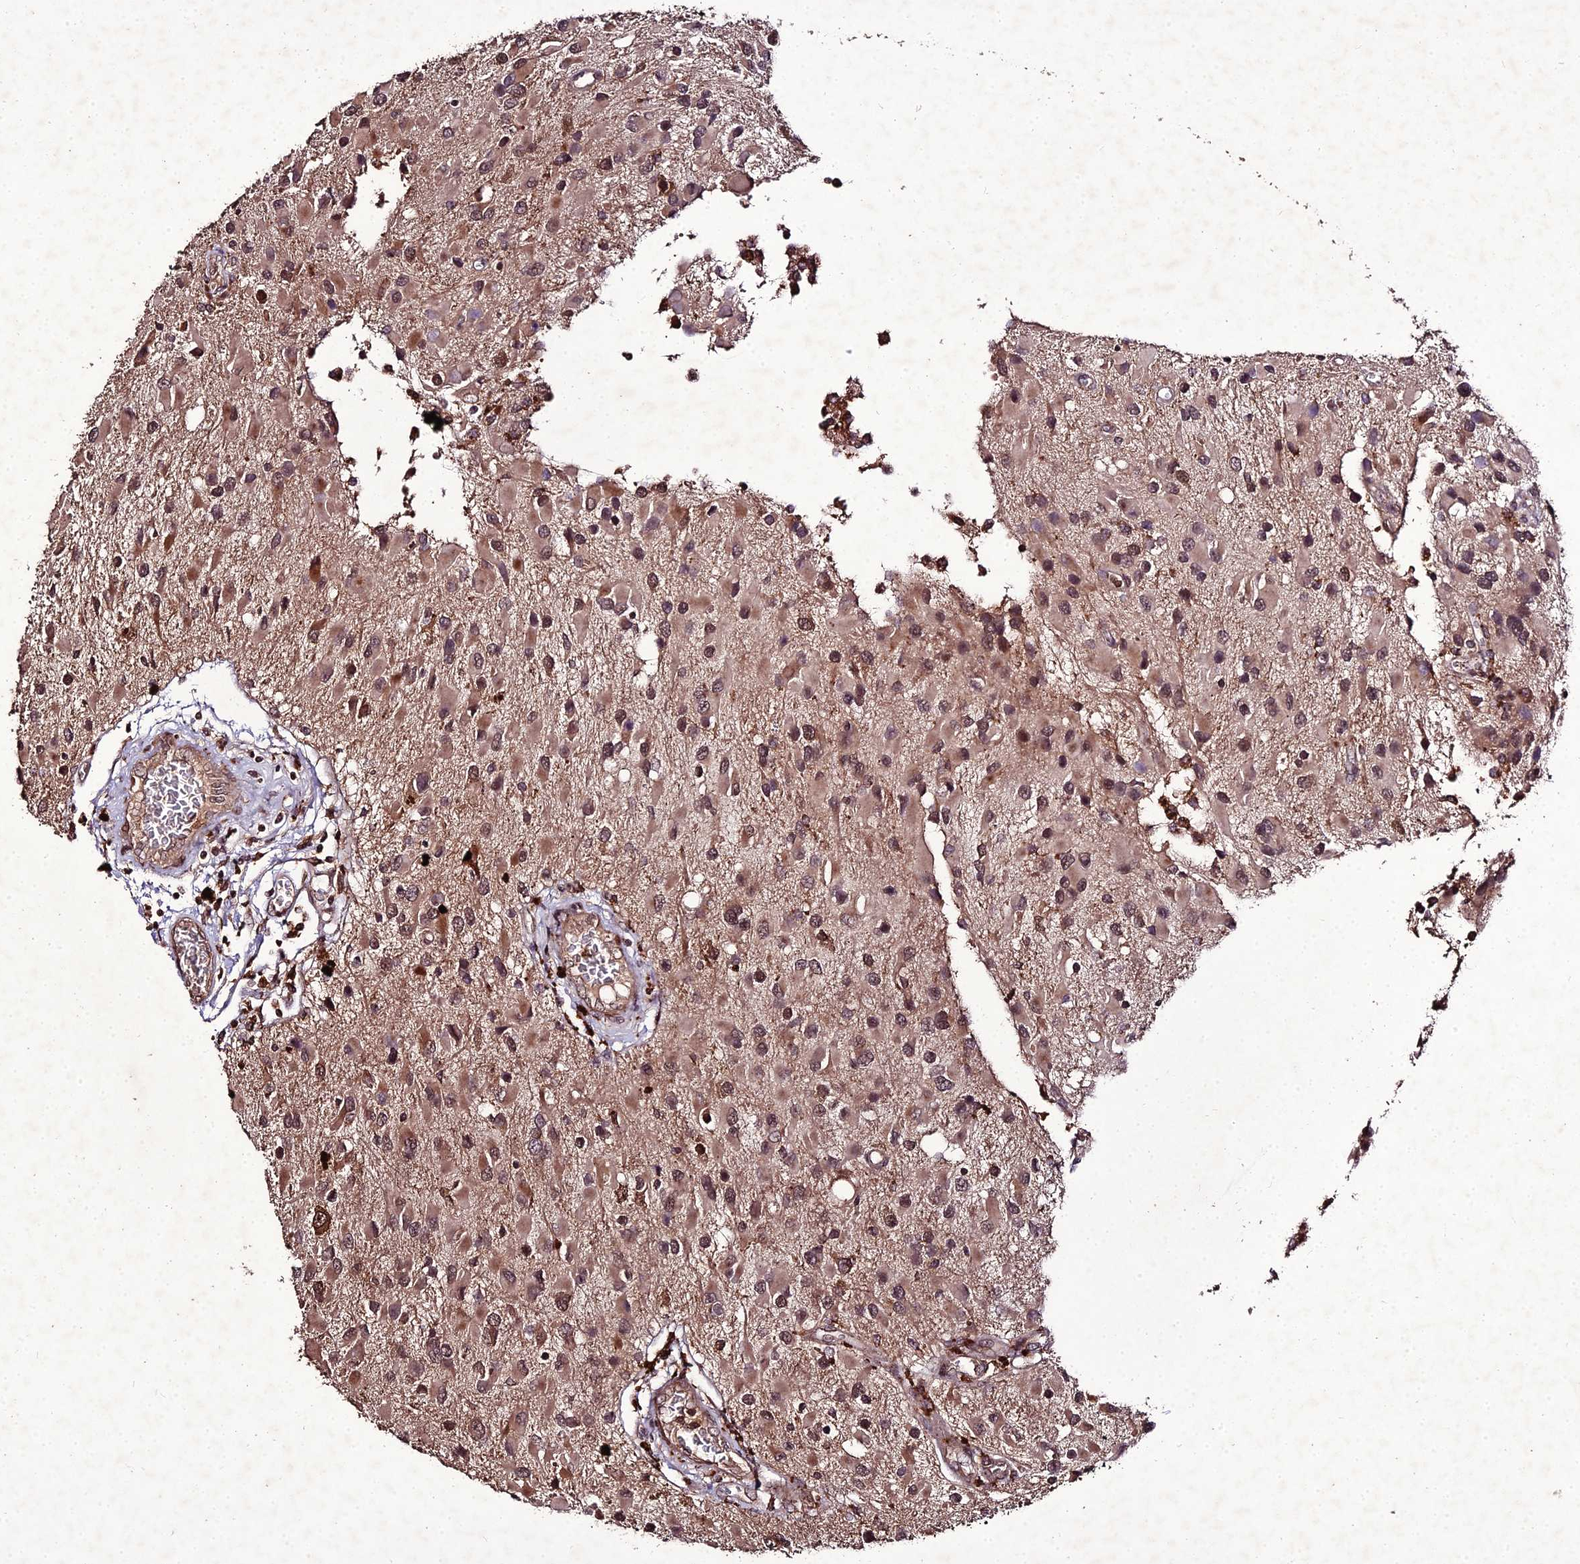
{"staining": {"intensity": "moderate", "quantity": ">75%", "location": "cytoplasmic/membranous,nuclear"}, "tissue": "glioma", "cell_type": "Tumor cells", "image_type": "cancer", "snomed": [{"axis": "morphology", "description": "Glioma, malignant, High grade"}, {"axis": "topography", "description": "Brain"}], "caption": "Human glioma stained with a protein marker demonstrates moderate staining in tumor cells.", "gene": "ZNF766", "patient": {"sex": "male", "age": 53}}